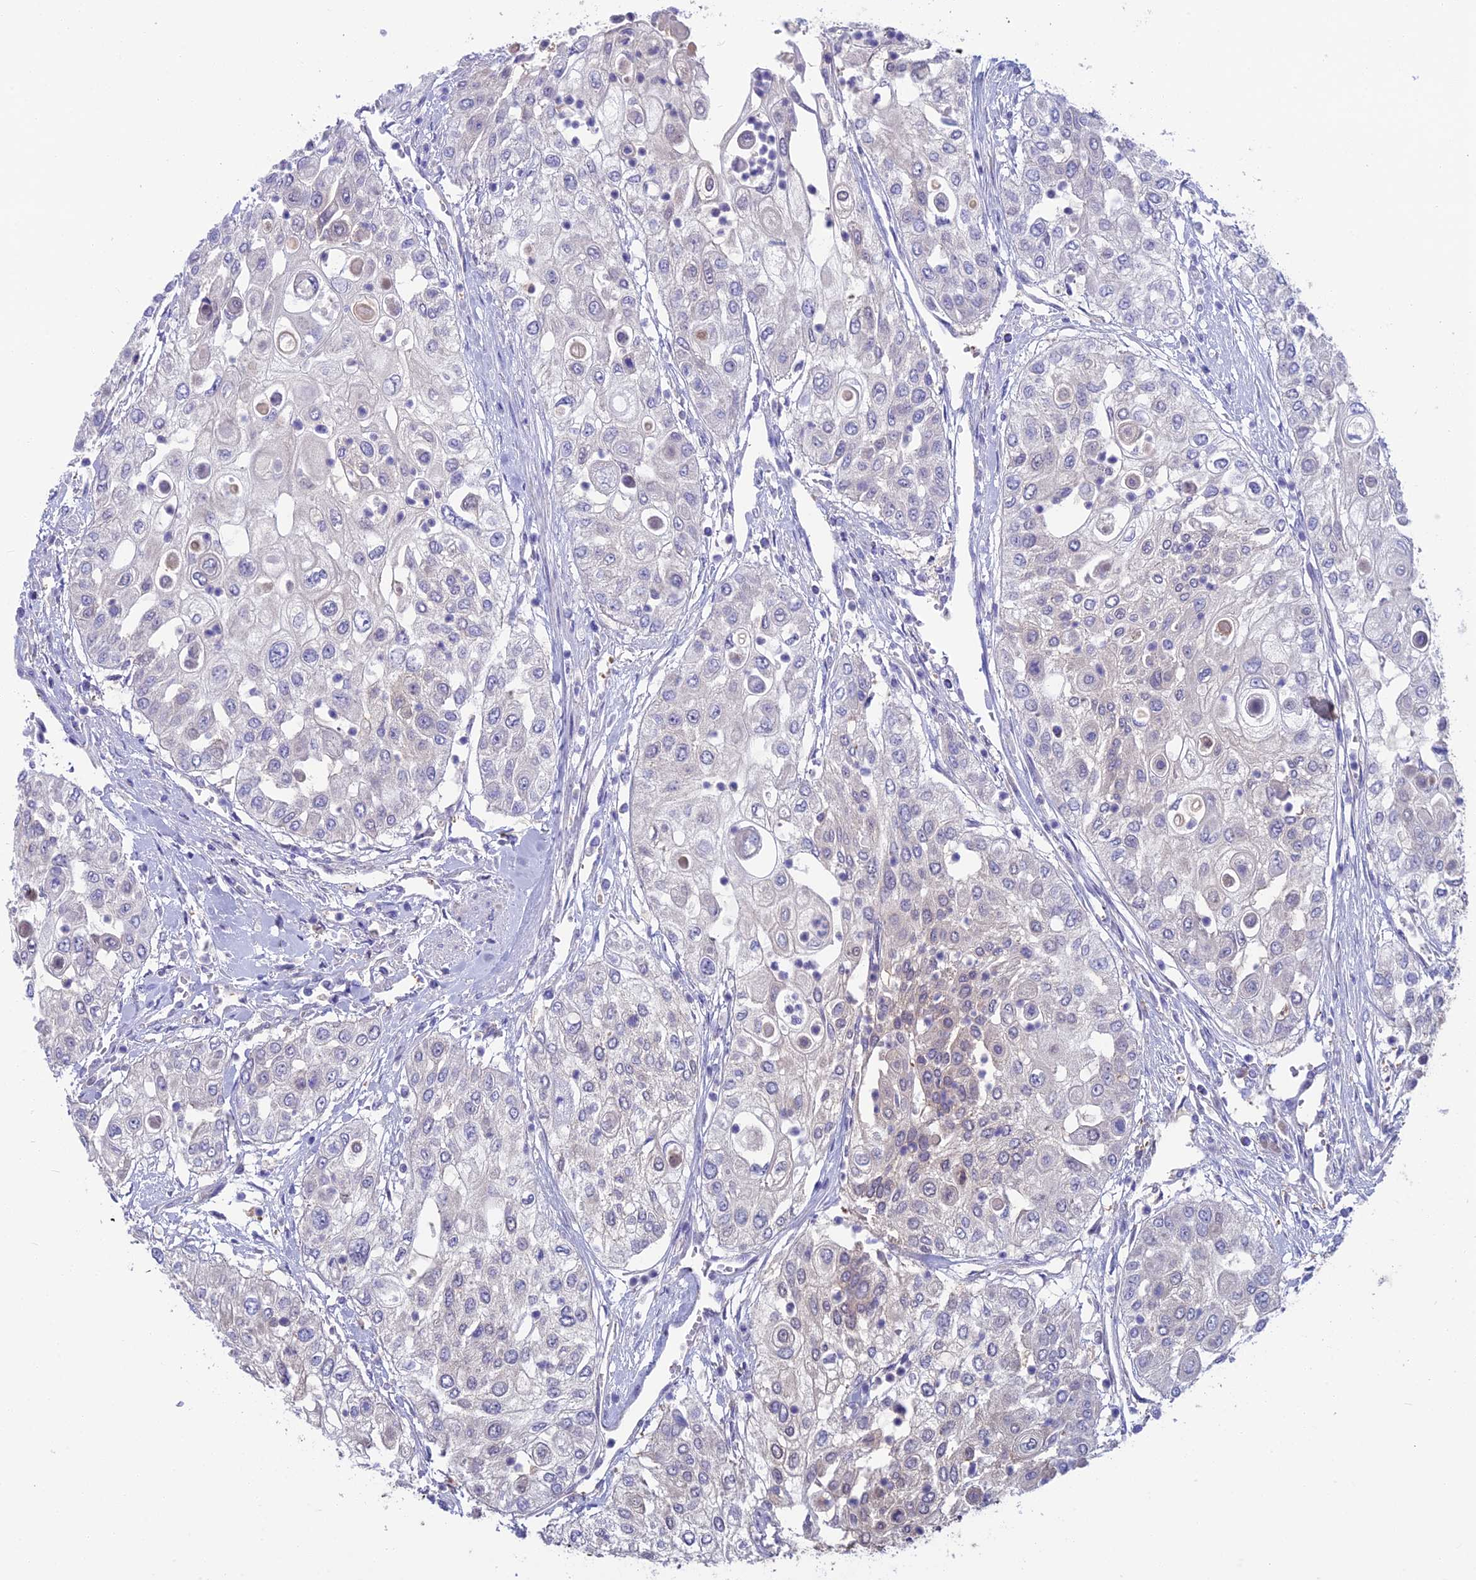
{"staining": {"intensity": "negative", "quantity": "none", "location": "none"}, "tissue": "urothelial cancer", "cell_type": "Tumor cells", "image_type": "cancer", "snomed": [{"axis": "morphology", "description": "Urothelial carcinoma, High grade"}, {"axis": "topography", "description": "Urinary bladder"}], "caption": "This histopathology image is of high-grade urothelial carcinoma stained with IHC to label a protein in brown with the nuclei are counter-stained blue. There is no positivity in tumor cells.", "gene": "SNAP91", "patient": {"sex": "female", "age": 79}}